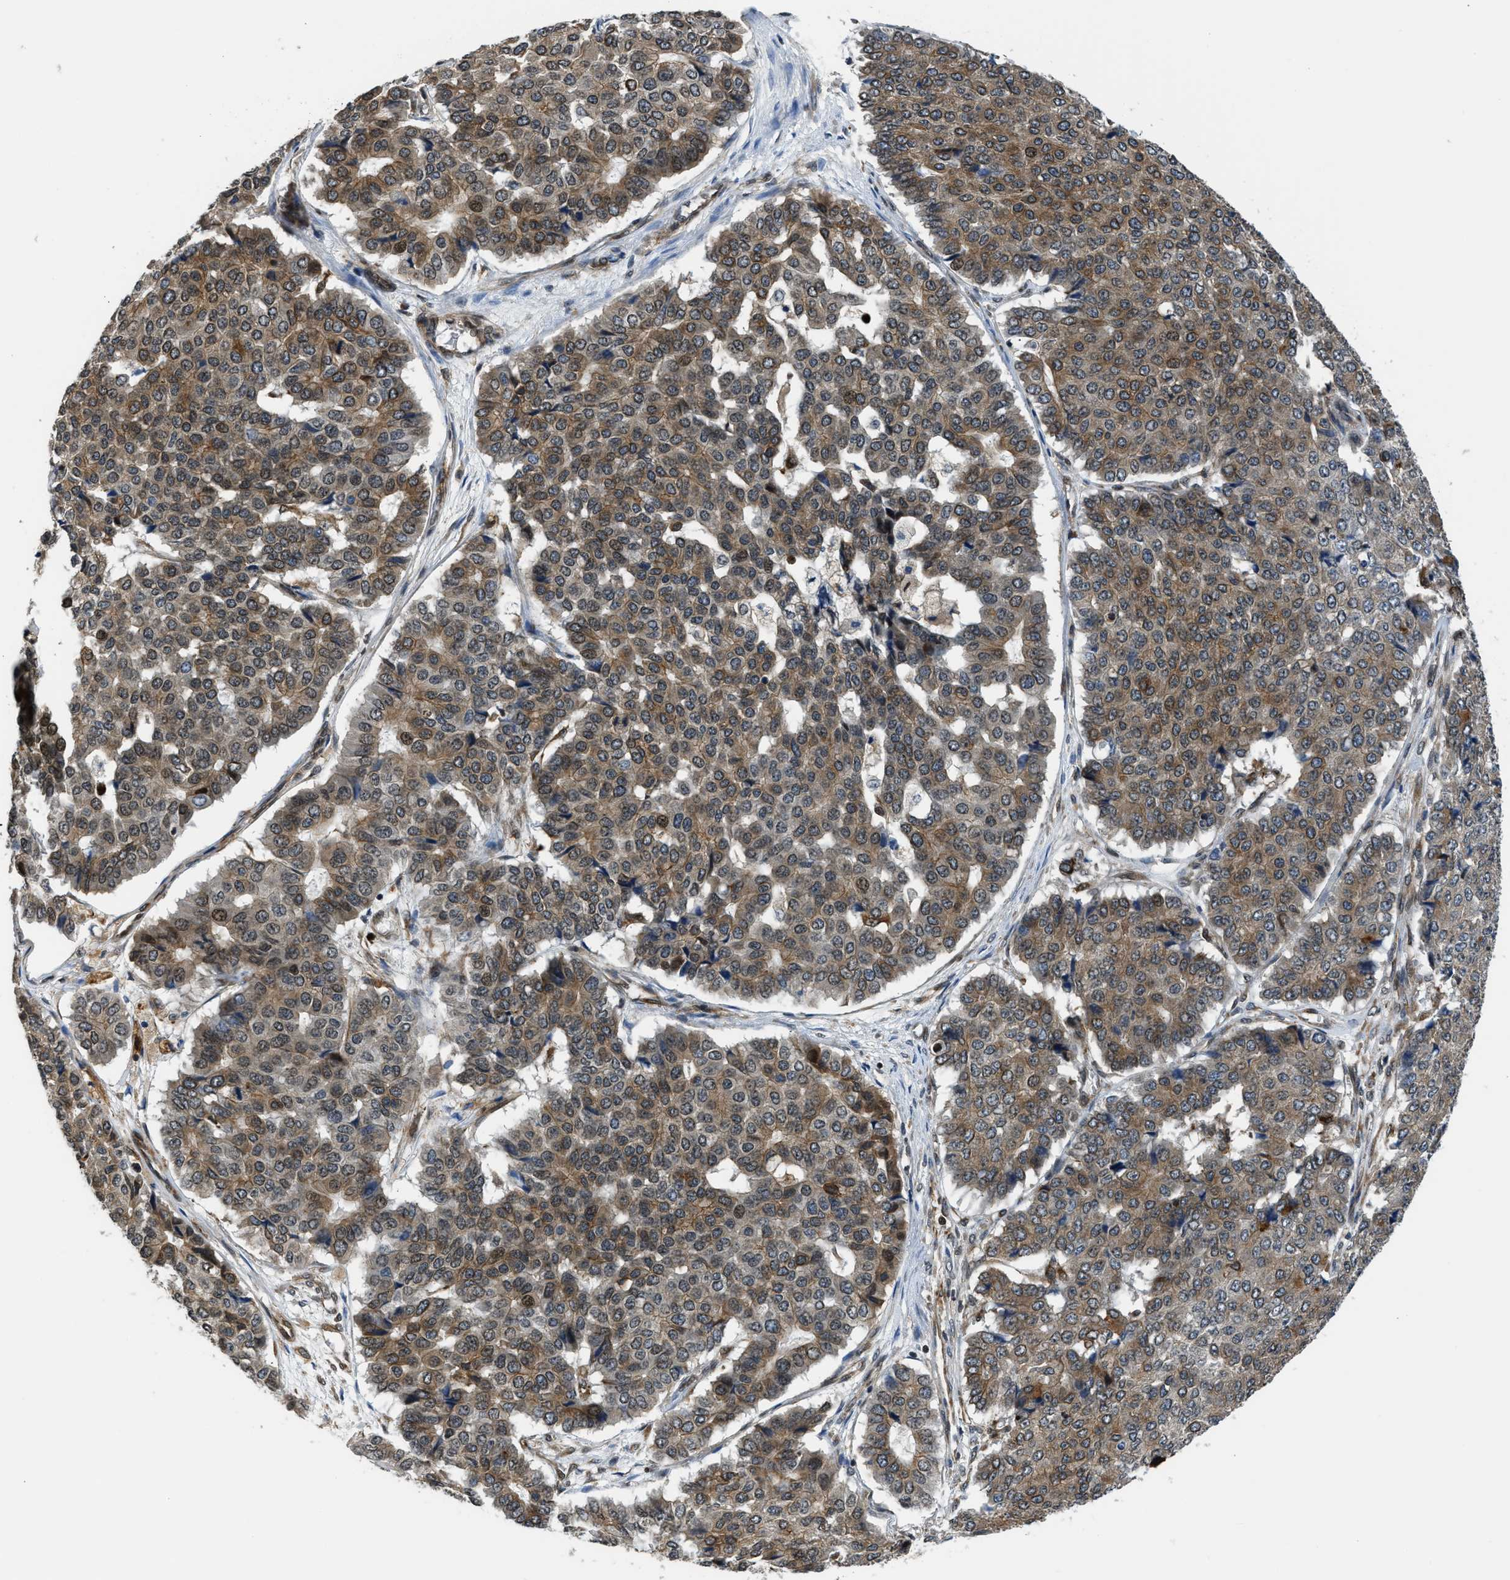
{"staining": {"intensity": "moderate", "quantity": ">75%", "location": "cytoplasmic/membranous"}, "tissue": "pancreatic cancer", "cell_type": "Tumor cells", "image_type": "cancer", "snomed": [{"axis": "morphology", "description": "Adenocarcinoma, NOS"}, {"axis": "topography", "description": "Pancreas"}], "caption": "IHC micrograph of neoplastic tissue: human pancreatic cancer stained using immunohistochemistry (IHC) reveals medium levels of moderate protein expression localized specifically in the cytoplasmic/membranous of tumor cells, appearing as a cytoplasmic/membranous brown color.", "gene": "RETREG3", "patient": {"sex": "male", "age": 50}}